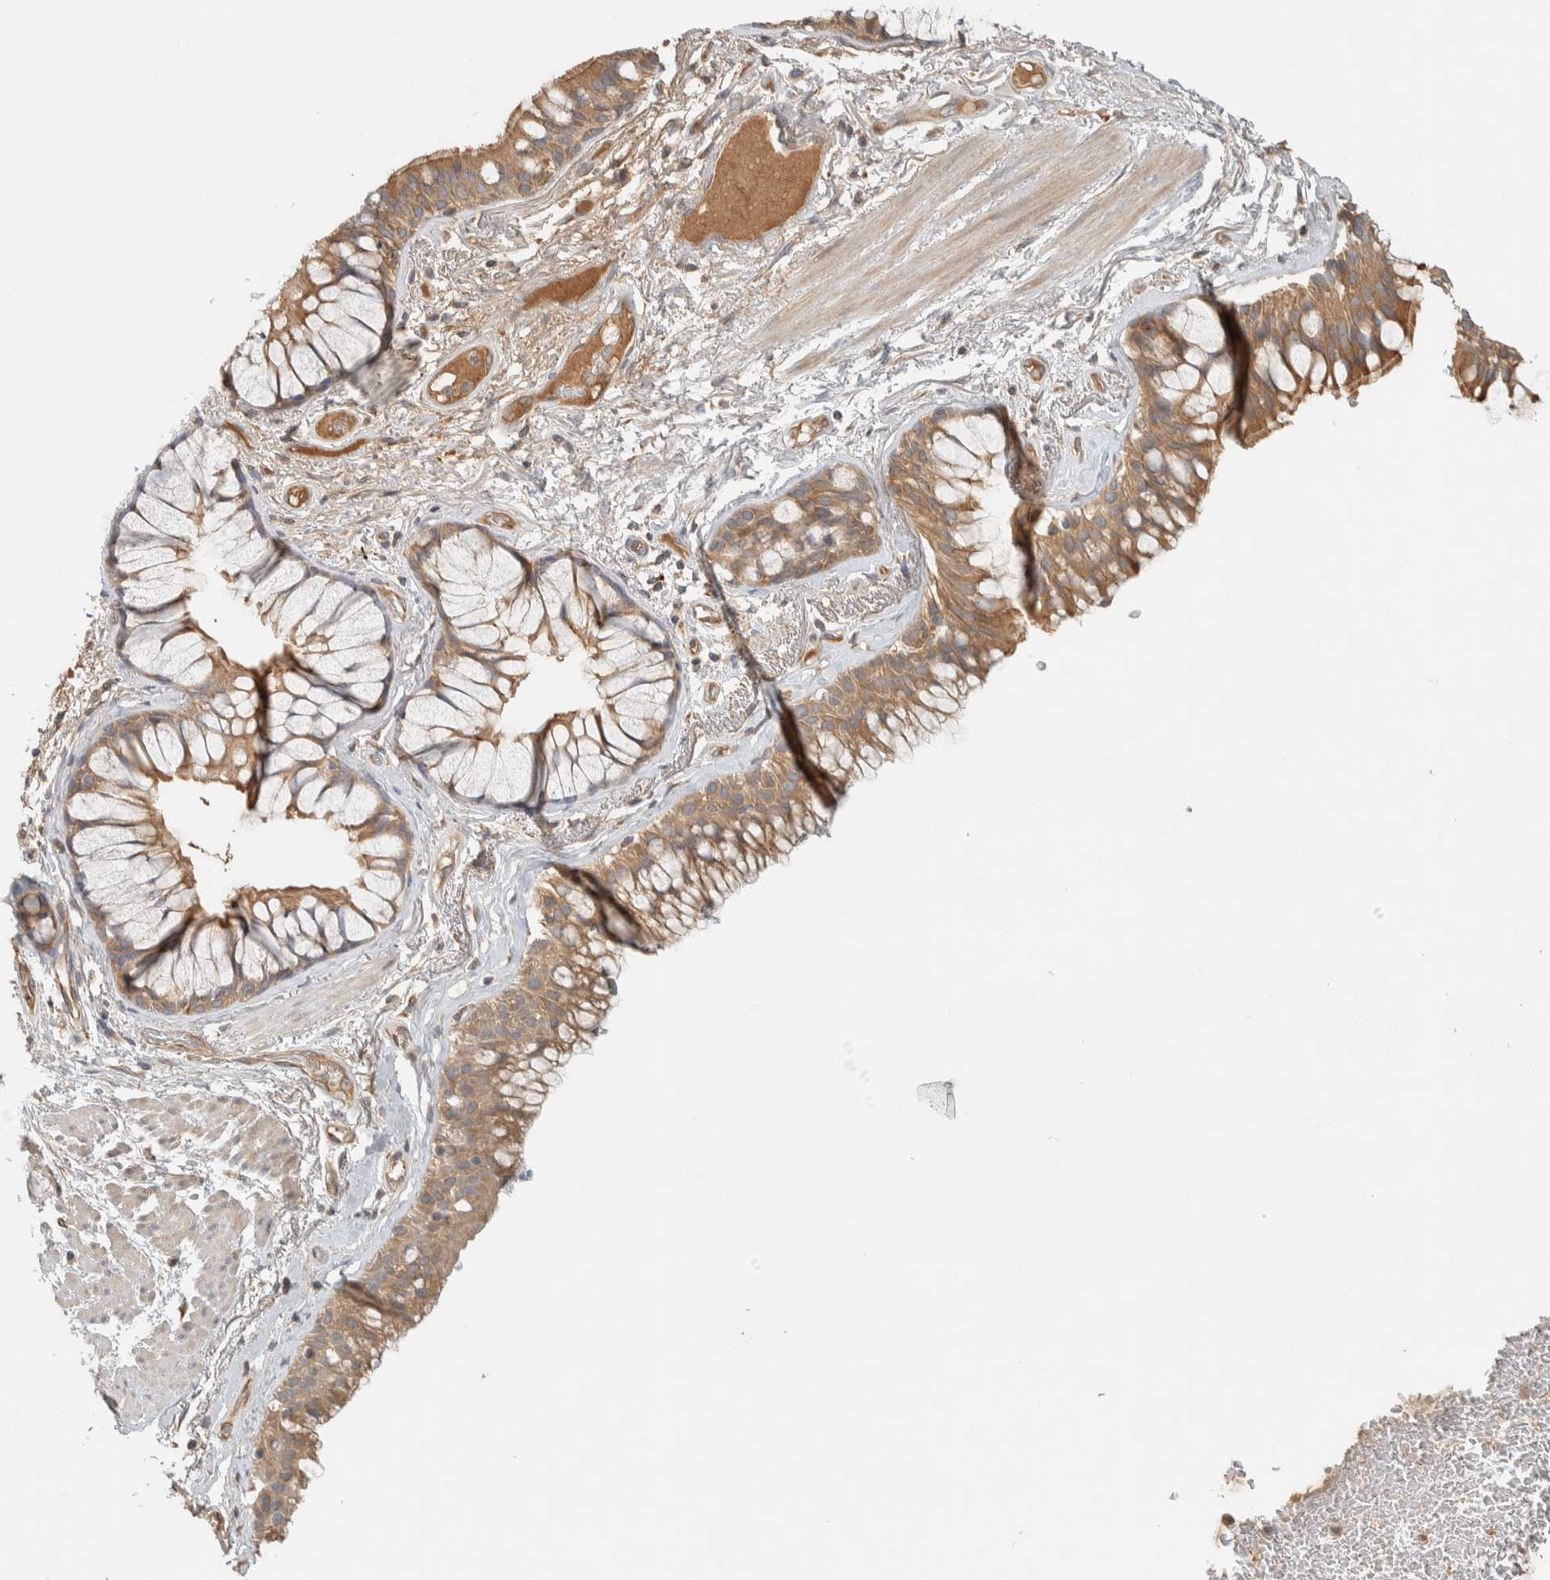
{"staining": {"intensity": "moderate", "quantity": ">75%", "location": "cytoplasmic/membranous"}, "tissue": "bronchus", "cell_type": "Respiratory epithelial cells", "image_type": "normal", "snomed": [{"axis": "morphology", "description": "Normal tissue, NOS"}, {"axis": "topography", "description": "Bronchus"}], "caption": "Bronchus stained with immunohistochemistry shows moderate cytoplasmic/membranous positivity in approximately >75% of respiratory epithelial cells.", "gene": "FAM167A", "patient": {"sex": "male", "age": 66}}